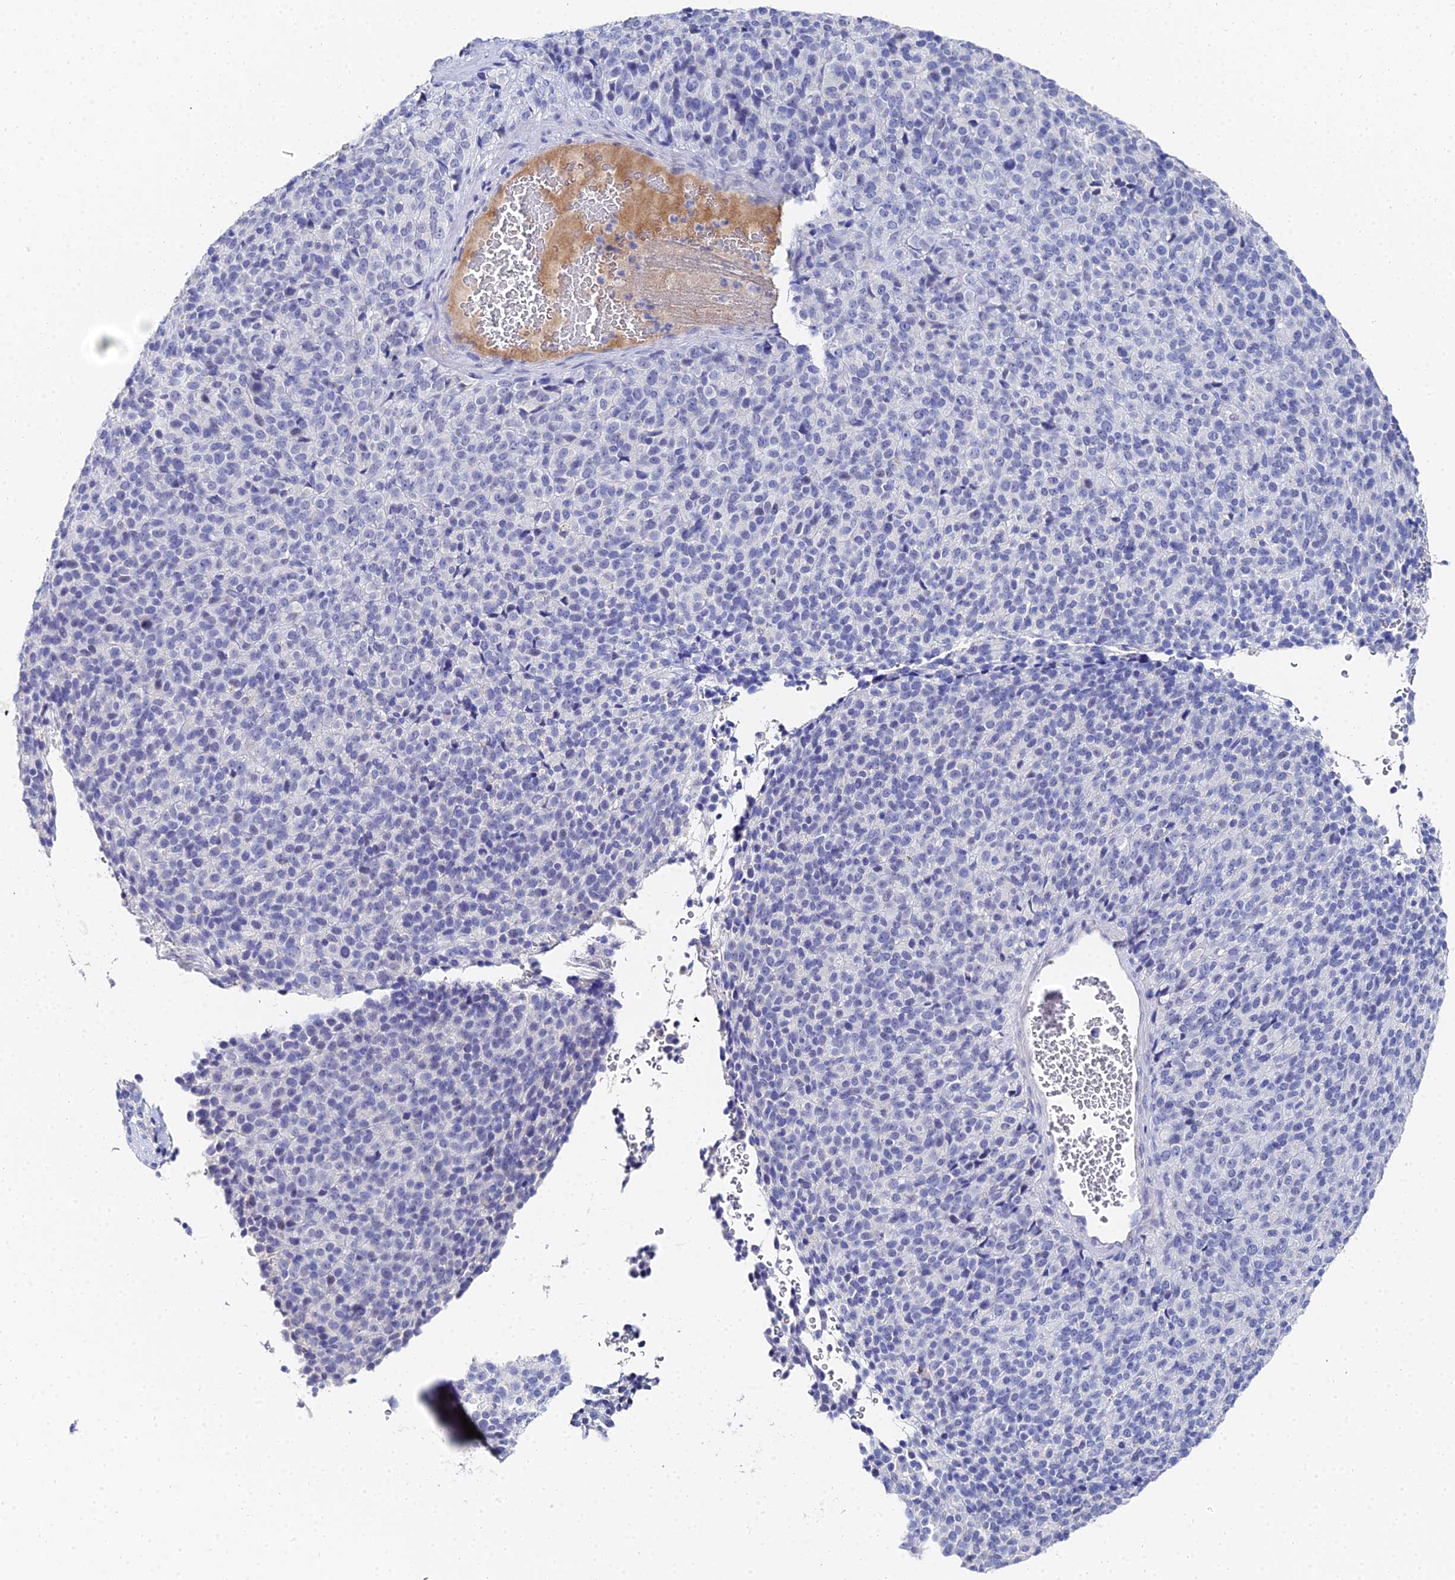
{"staining": {"intensity": "negative", "quantity": "none", "location": "none"}, "tissue": "melanoma", "cell_type": "Tumor cells", "image_type": "cancer", "snomed": [{"axis": "morphology", "description": "Malignant melanoma, Metastatic site"}, {"axis": "topography", "description": "Brain"}], "caption": "Immunohistochemistry image of neoplastic tissue: melanoma stained with DAB shows no significant protein expression in tumor cells.", "gene": "KRT17", "patient": {"sex": "female", "age": 56}}